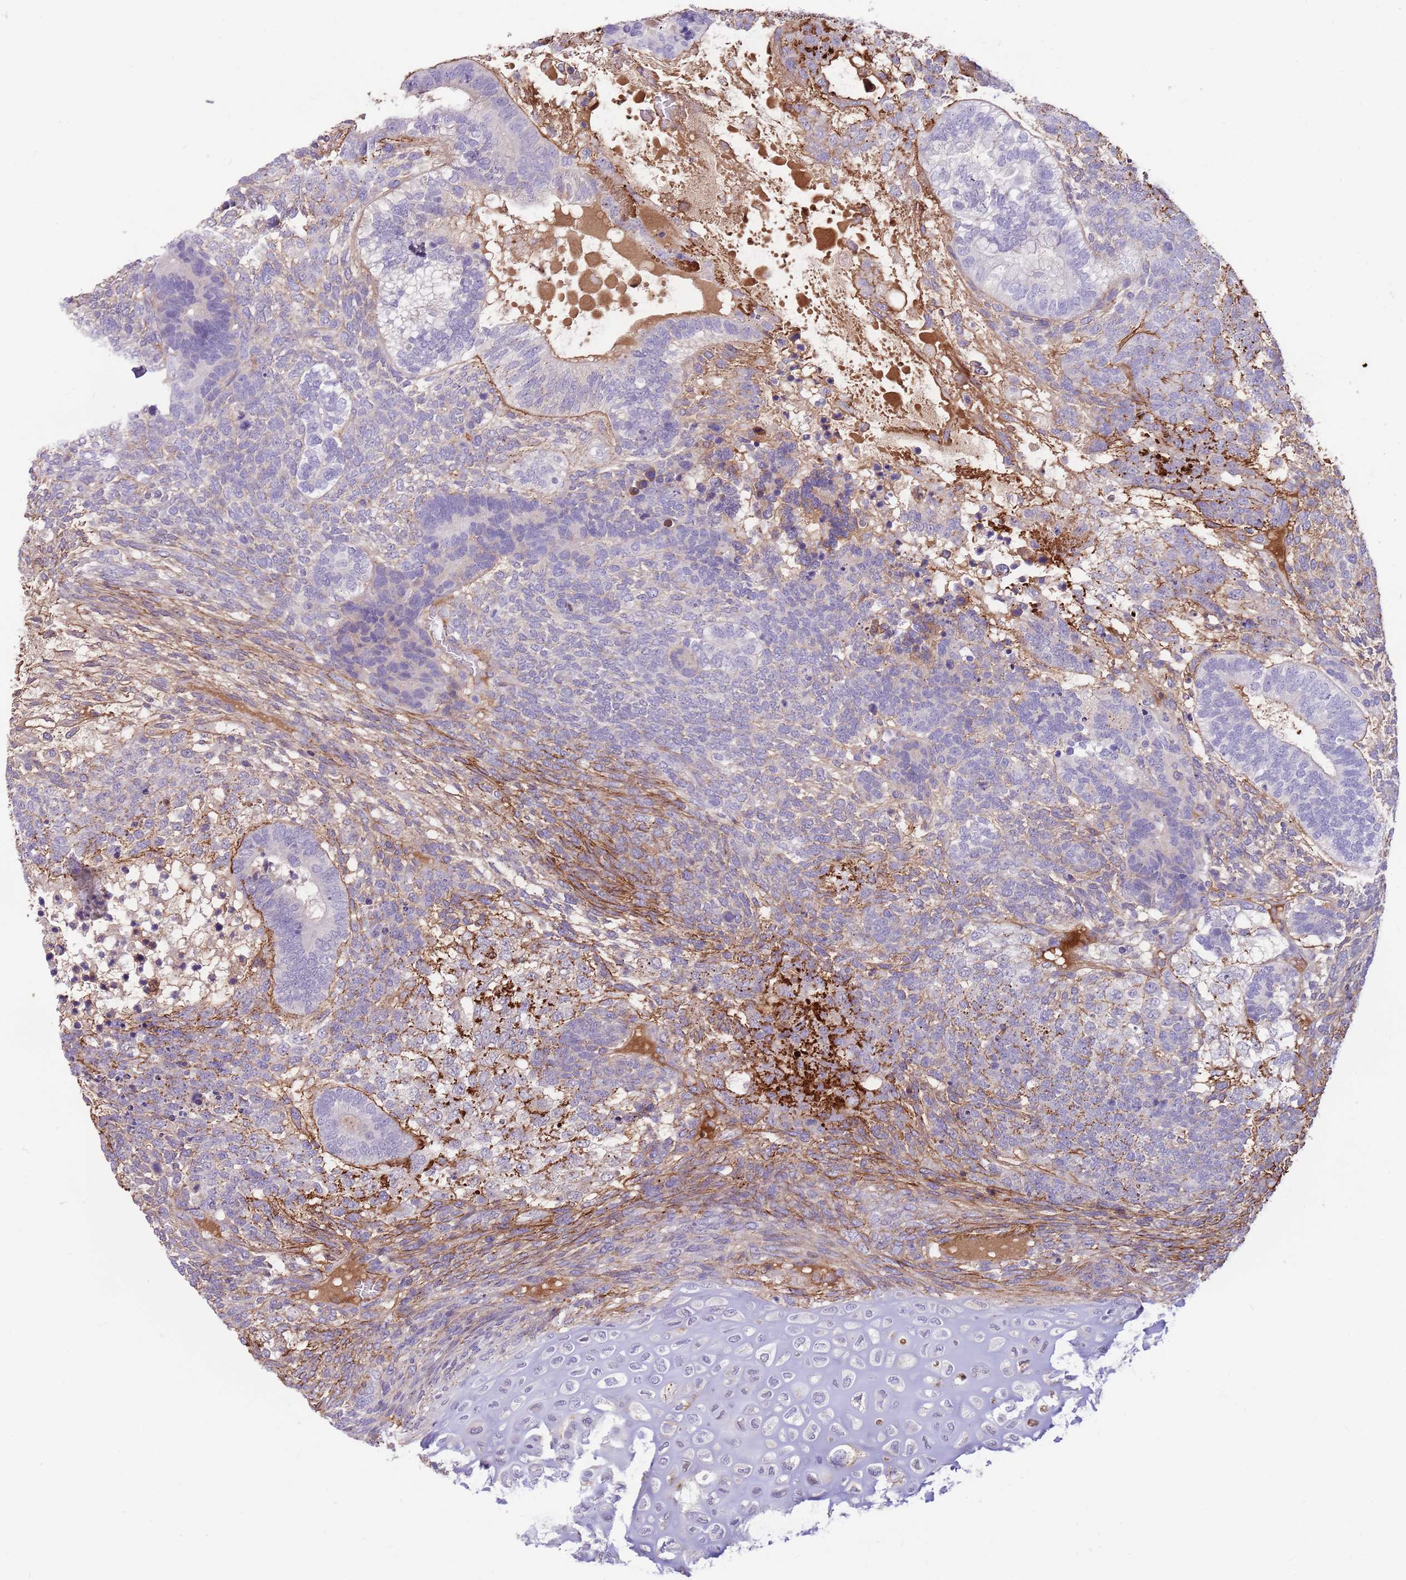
{"staining": {"intensity": "negative", "quantity": "none", "location": "none"}, "tissue": "testis cancer", "cell_type": "Tumor cells", "image_type": "cancer", "snomed": [{"axis": "morphology", "description": "Carcinoma, Embryonal, NOS"}, {"axis": "topography", "description": "Testis"}], "caption": "An image of human embryonal carcinoma (testis) is negative for staining in tumor cells. (DAB IHC, high magnification).", "gene": "LEPROTL1", "patient": {"sex": "male", "age": 23}}